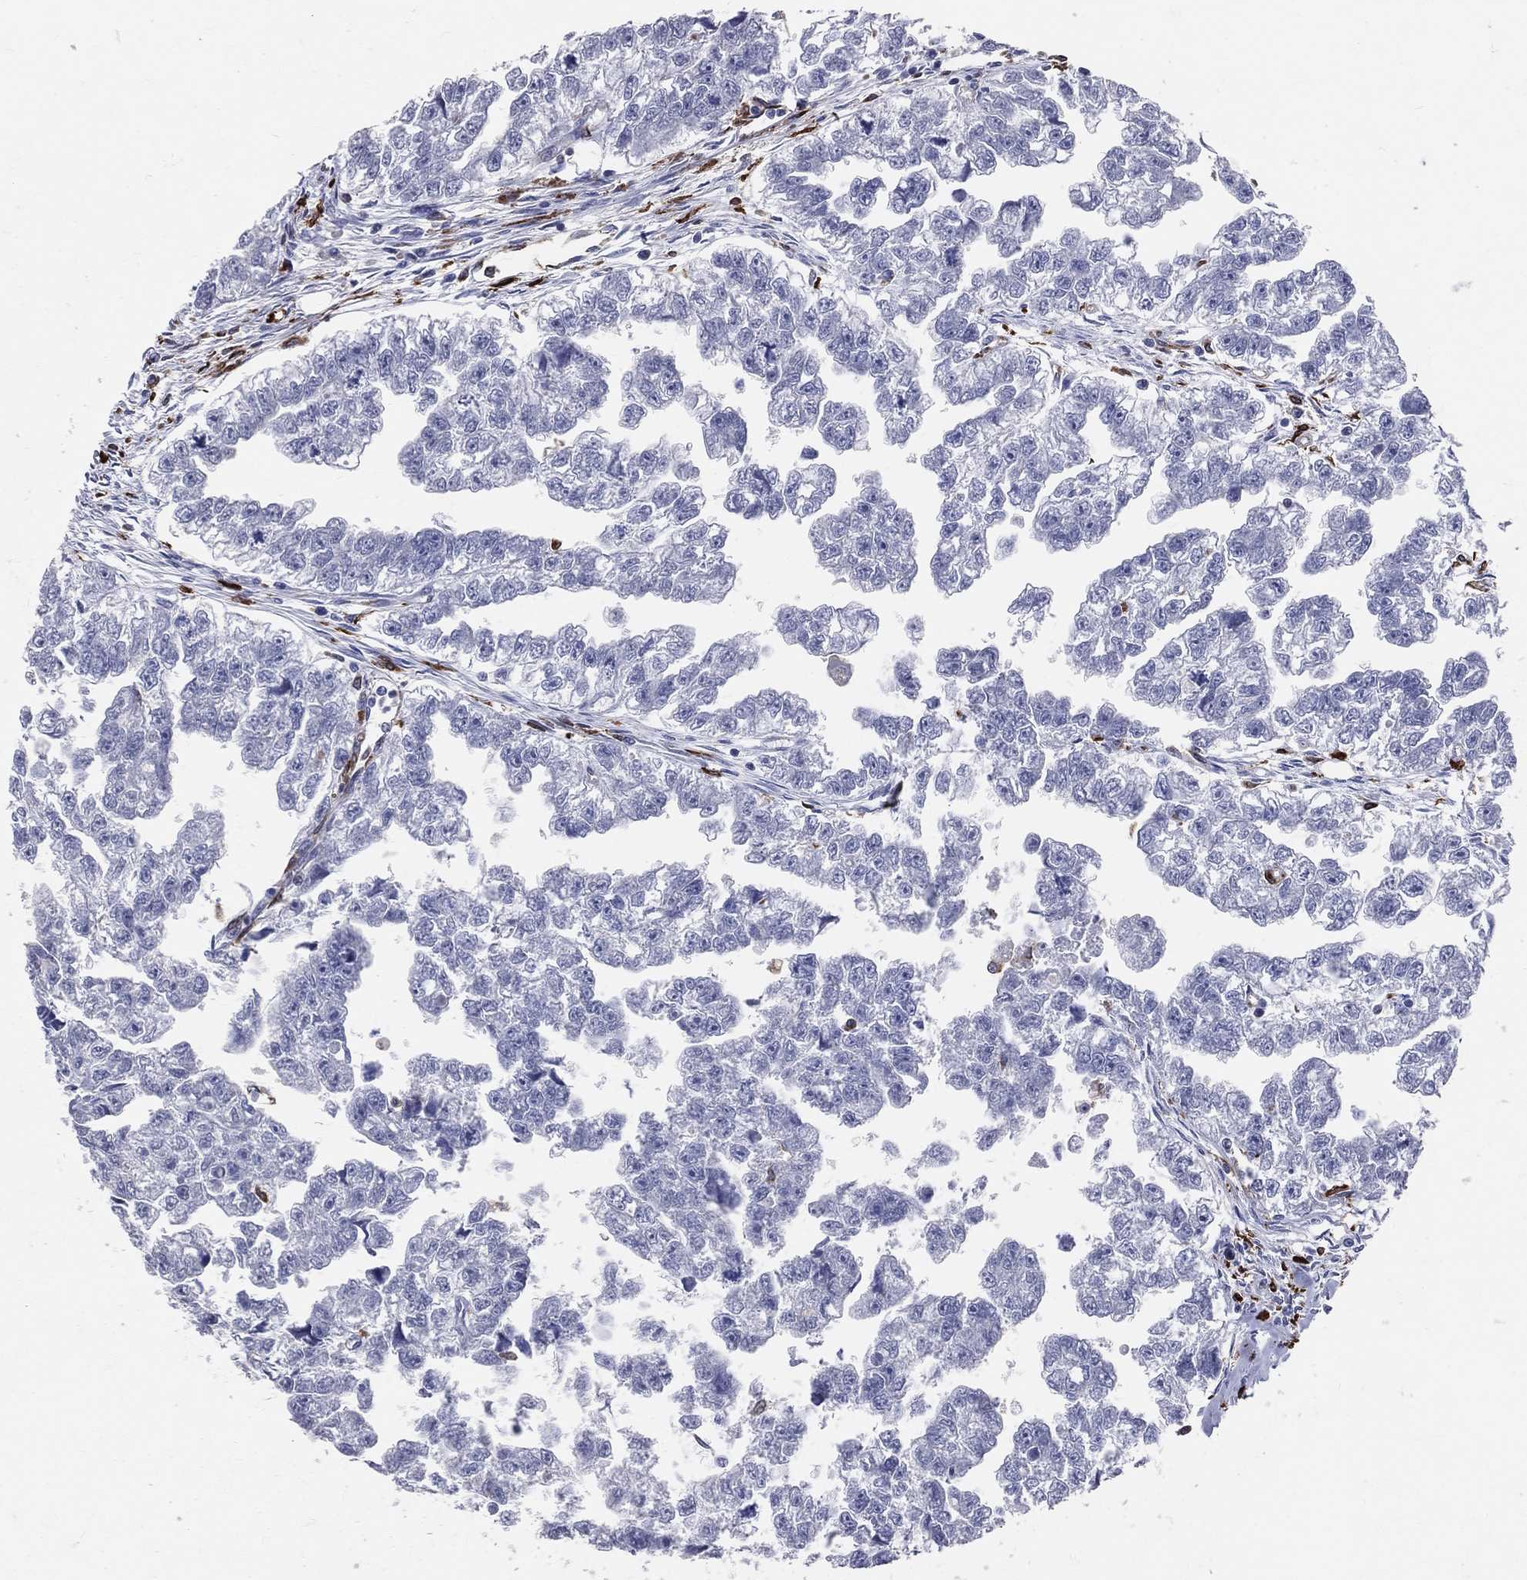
{"staining": {"intensity": "negative", "quantity": "none", "location": "none"}, "tissue": "testis cancer", "cell_type": "Tumor cells", "image_type": "cancer", "snomed": [{"axis": "morphology", "description": "Carcinoma, Embryonal, NOS"}, {"axis": "morphology", "description": "Teratoma, malignant, NOS"}, {"axis": "topography", "description": "Testis"}], "caption": "An immunohistochemistry (IHC) histopathology image of embryonal carcinoma (testis) is shown. There is no staining in tumor cells of embryonal carcinoma (testis). Brightfield microscopy of immunohistochemistry (IHC) stained with DAB (3,3'-diaminobenzidine) (brown) and hematoxylin (blue), captured at high magnification.", "gene": "CD74", "patient": {"sex": "male", "age": 44}}